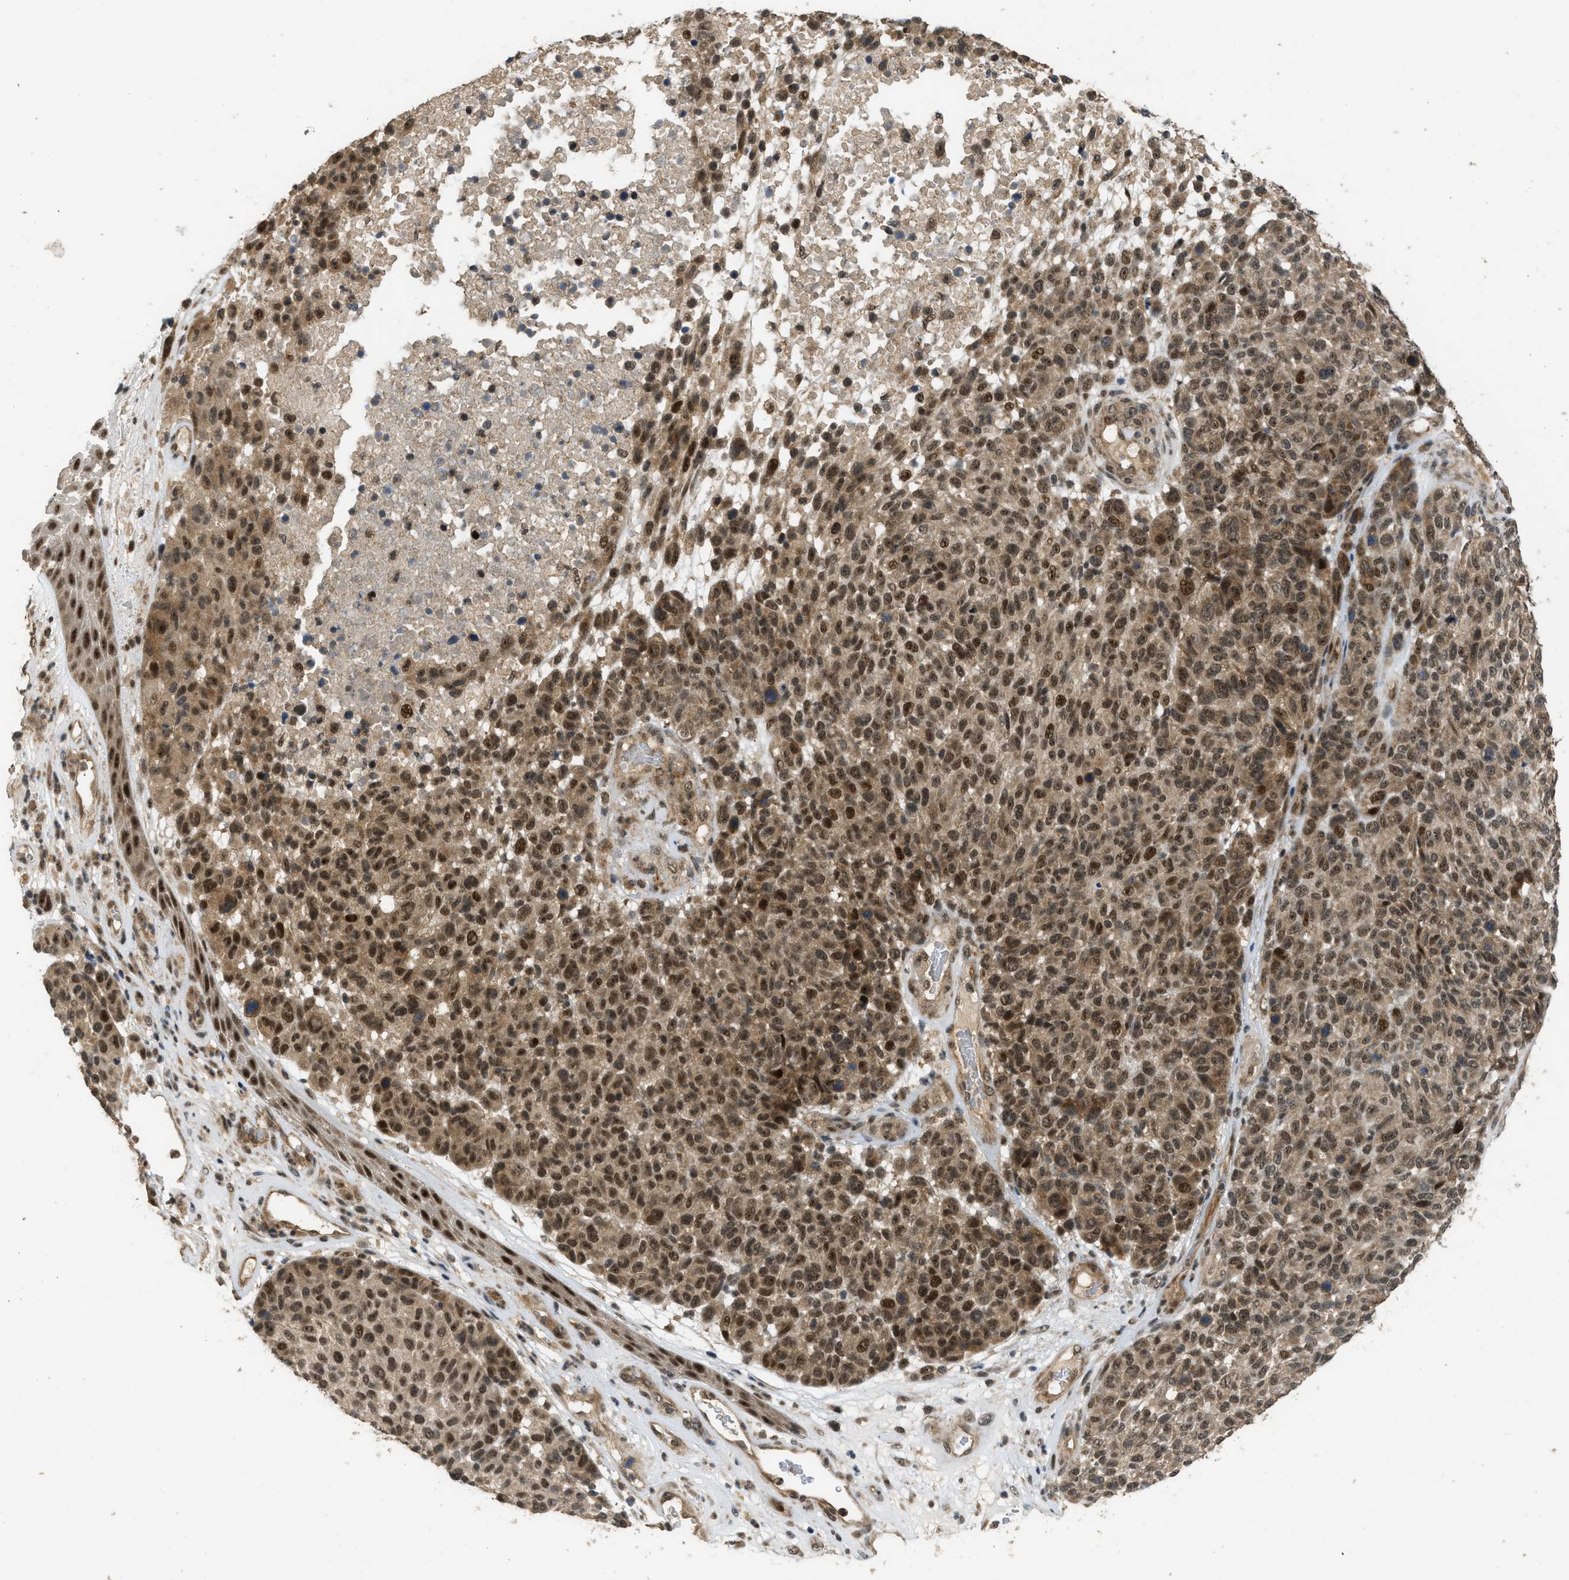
{"staining": {"intensity": "moderate", "quantity": ">75%", "location": "cytoplasmic/membranous,nuclear"}, "tissue": "melanoma", "cell_type": "Tumor cells", "image_type": "cancer", "snomed": [{"axis": "morphology", "description": "Malignant melanoma, NOS"}, {"axis": "topography", "description": "Skin"}], "caption": "A histopathology image showing moderate cytoplasmic/membranous and nuclear positivity in about >75% of tumor cells in malignant melanoma, as visualized by brown immunohistochemical staining.", "gene": "GET1", "patient": {"sex": "male", "age": 59}}